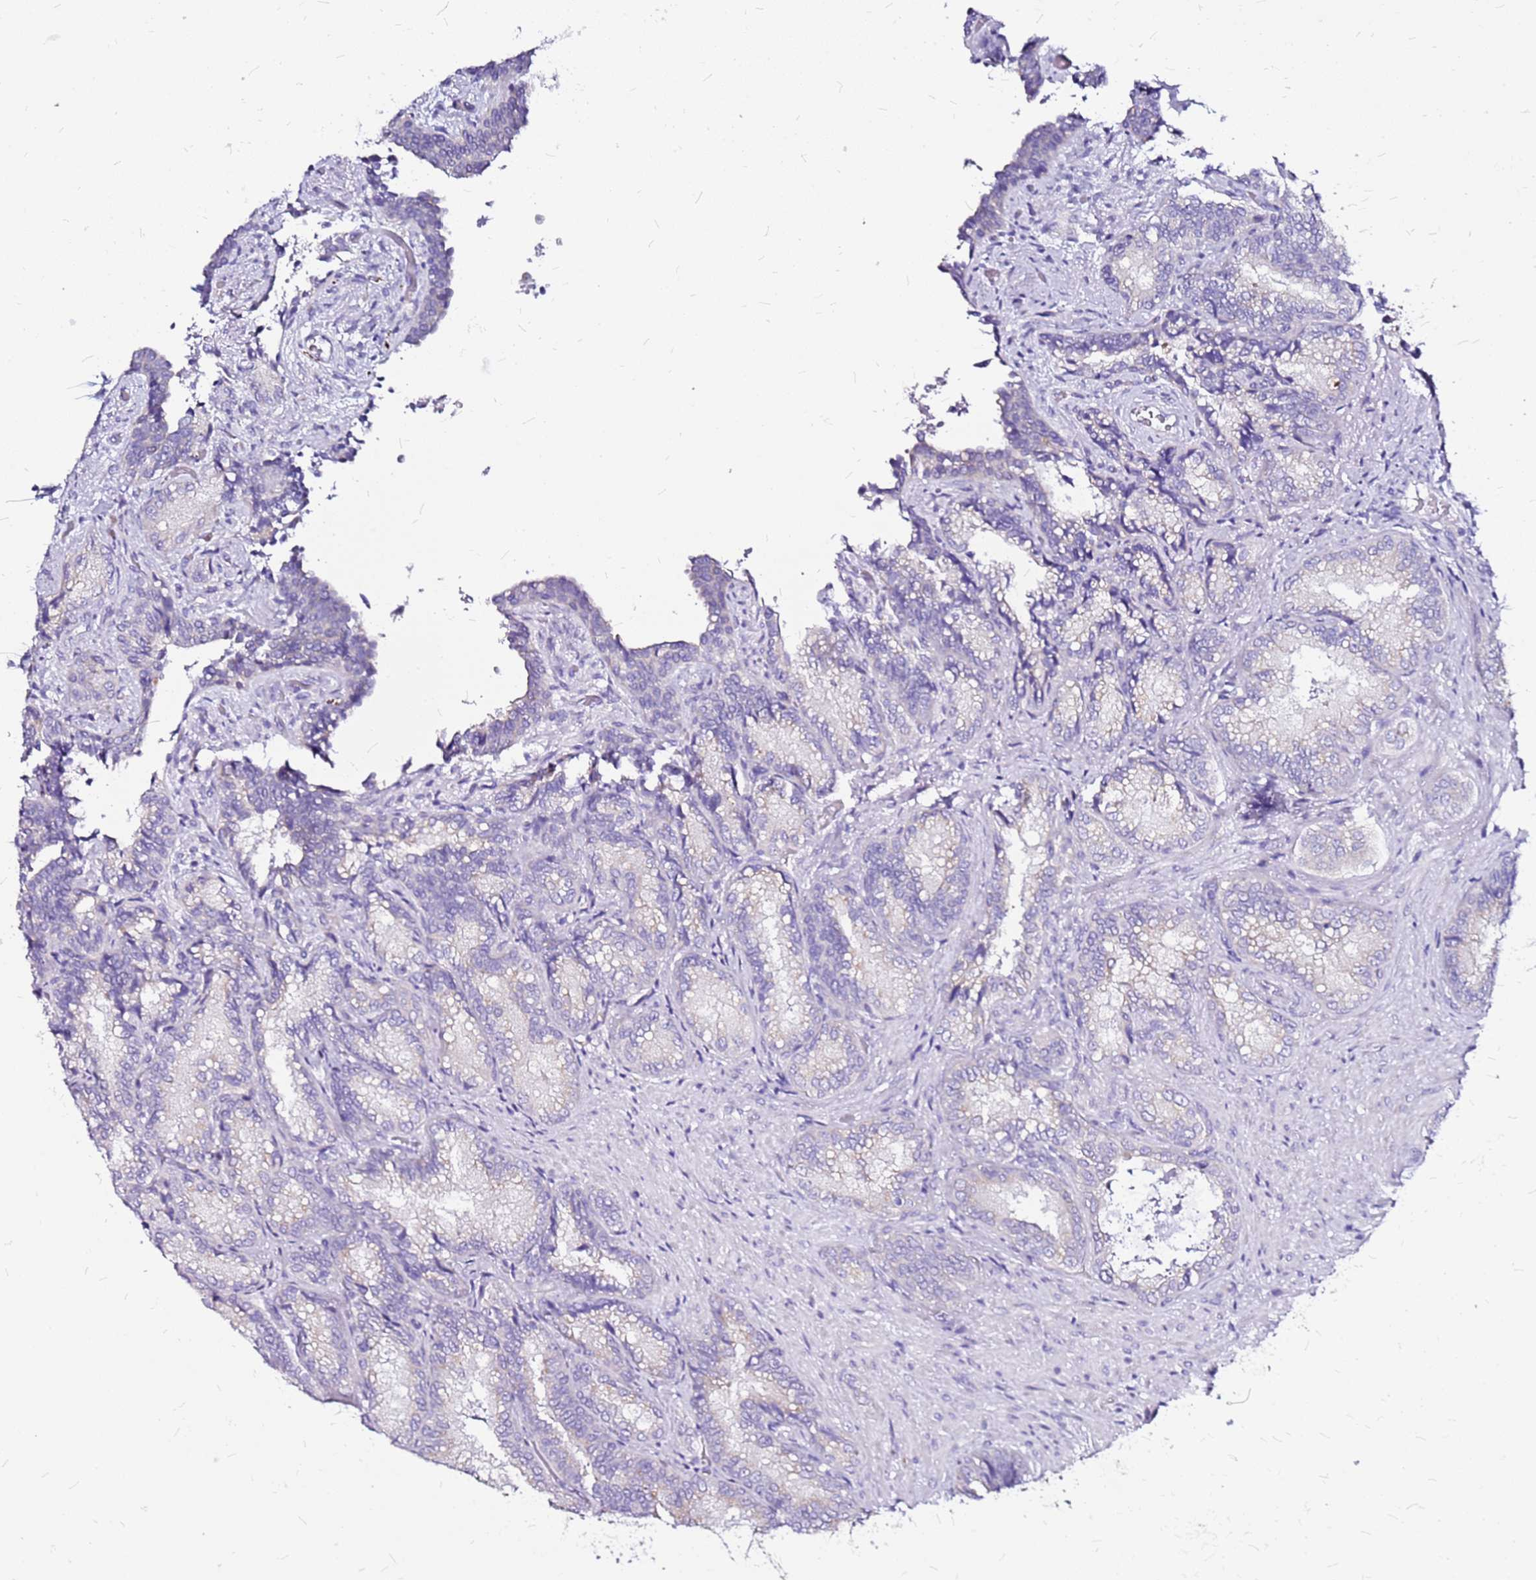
{"staining": {"intensity": "negative", "quantity": "none", "location": "none"}, "tissue": "seminal vesicle", "cell_type": "Glandular cells", "image_type": "normal", "snomed": [{"axis": "morphology", "description": "Normal tissue, NOS"}, {"axis": "topography", "description": "Seminal veicle"}], "caption": "Immunohistochemistry photomicrograph of benign human seminal vesicle stained for a protein (brown), which displays no expression in glandular cells.", "gene": "CASD1", "patient": {"sex": "male", "age": 58}}